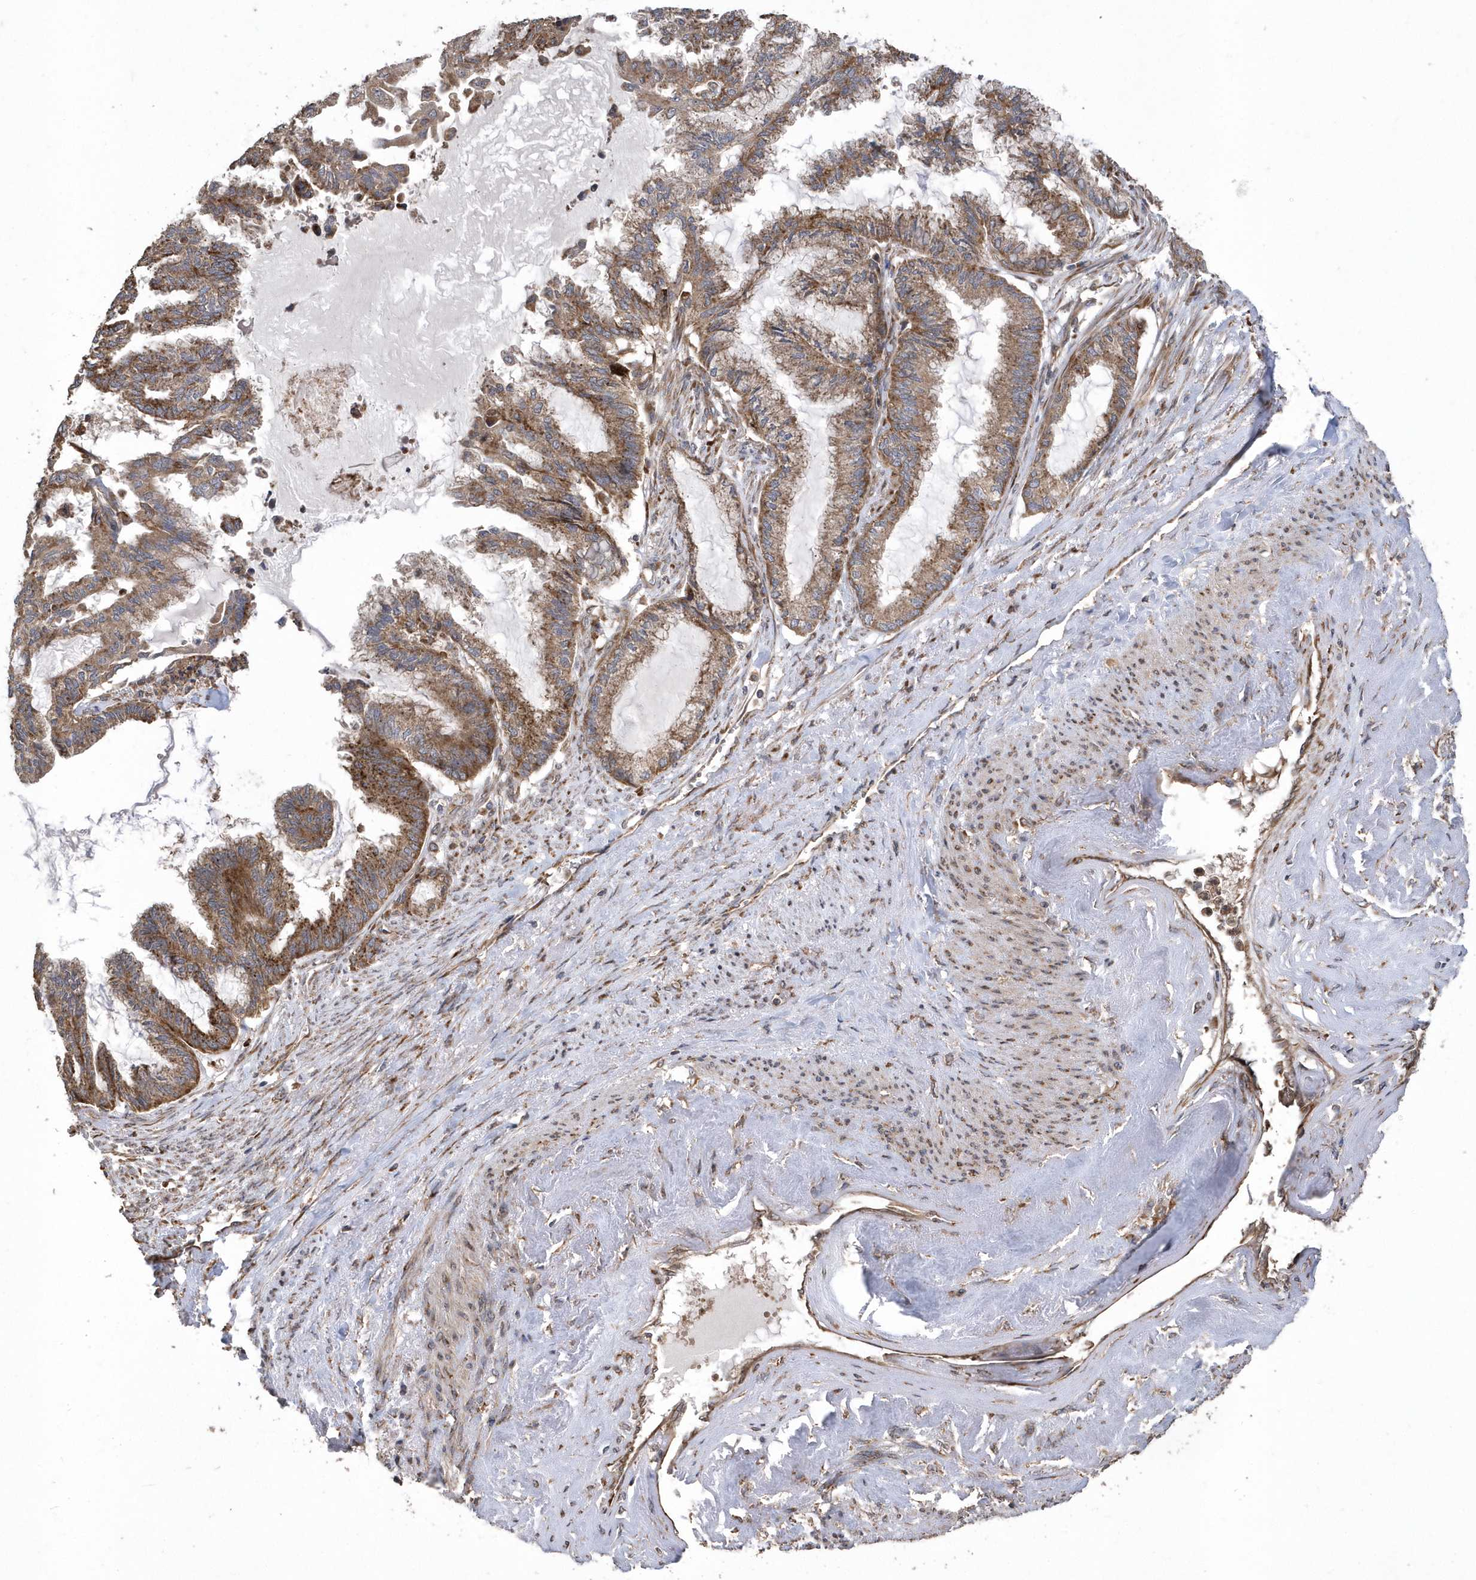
{"staining": {"intensity": "moderate", "quantity": ">75%", "location": "cytoplasmic/membranous"}, "tissue": "endometrial cancer", "cell_type": "Tumor cells", "image_type": "cancer", "snomed": [{"axis": "morphology", "description": "Adenocarcinoma, NOS"}, {"axis": "topography", "description": "Endometrium"}], "caption": "Endometrial cancer tissue reveals moderate cytoplasmic/membranous positivity in approximately >75% of tumor cells", "gene": "WASHC5", "patient": {"sex": "female", "age": 86}}